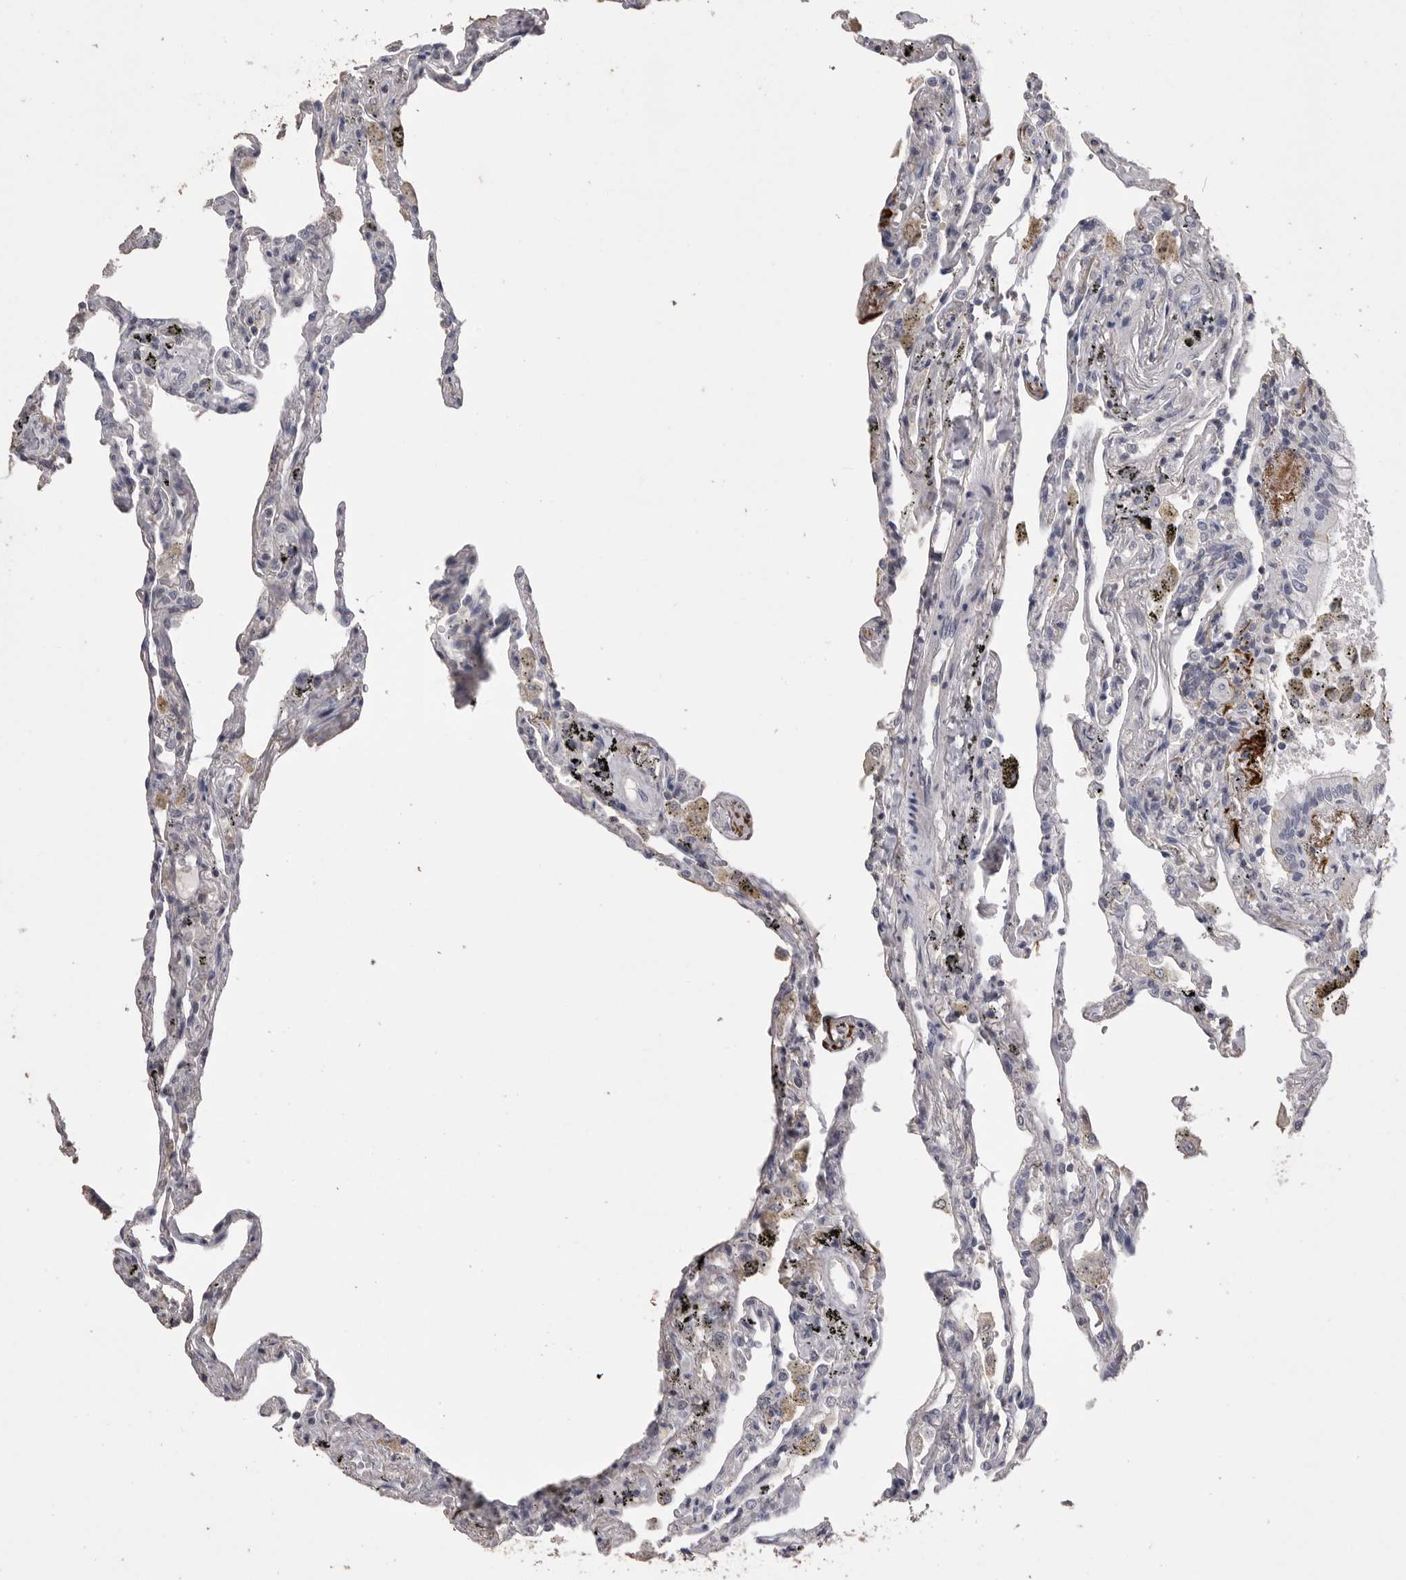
{"staining": {"intensity": "negative", "quantity": "none", "location": "none"}, "tissue": "lung", "cell_type": "Alveolar cells", "image_type": "normal", "snomed": [{"axis": "morphology", "description": "Normal tissue, NOS"}, {"axis": "topography", "description": "Lung"}], "caption": "Immunohistochemistry (IHC) image of unremarkable human lung stained for a protein (brown), which shows no positivity in alveolar cells.", "gene": "MMP7", "patient": {"sex": "male", "age": 59}}